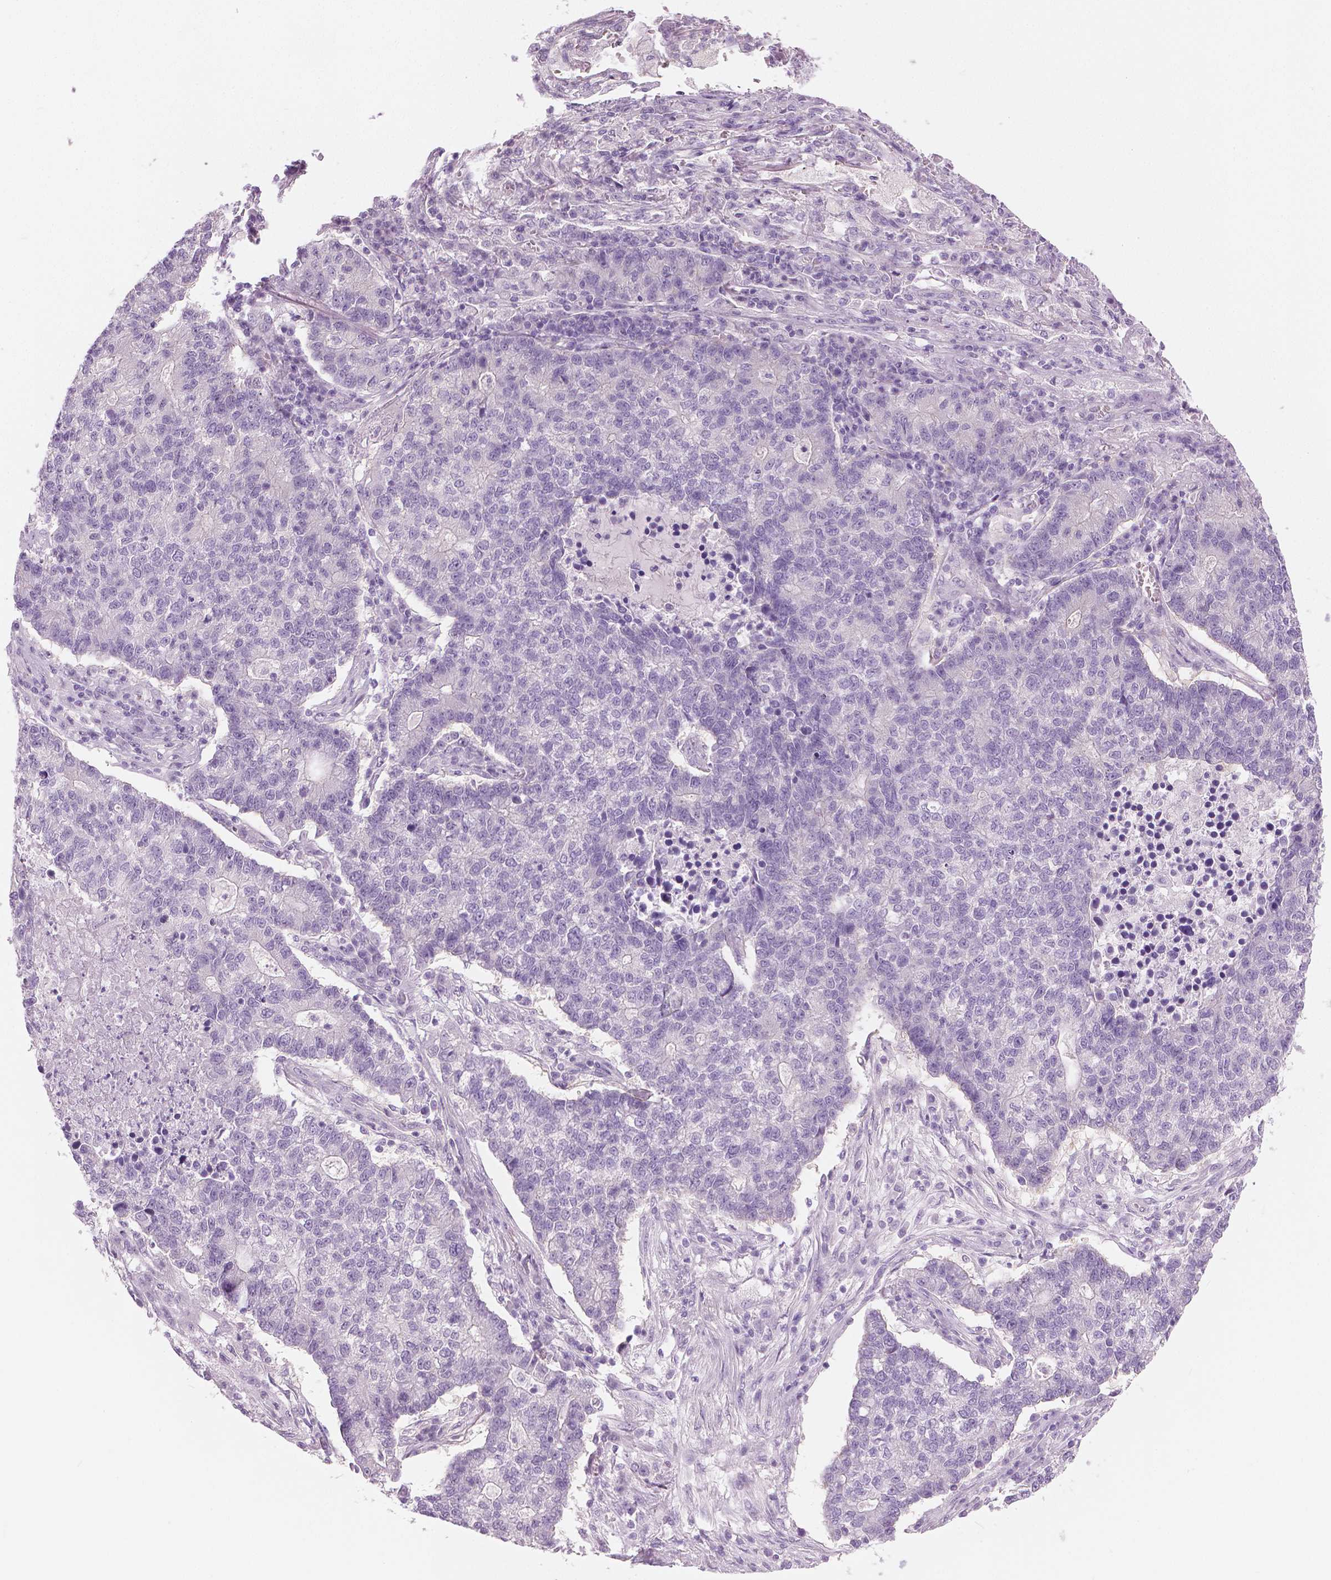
{"staining": {"intensity": "negative", "quantity": "none", "location": "none"}, "tissue": "lung cancer", "cell_type": "Tumor cells", "image_type": "cancer", "snomed": [{"axis": "morphology", "description": "Adenocarcinoma, NOS"}, {"axis": "topography", "description": "Lung"}], "caption": "This micrograph is of lung cancer (adenocarcinoma) stained with immunohistochemistry to label a protein in brown with the nuclei are counter-stained blue. There is no positivity in tumor cells.", "gene": "SLC24A1", "patient": {"sex": "male", "age": 57}}